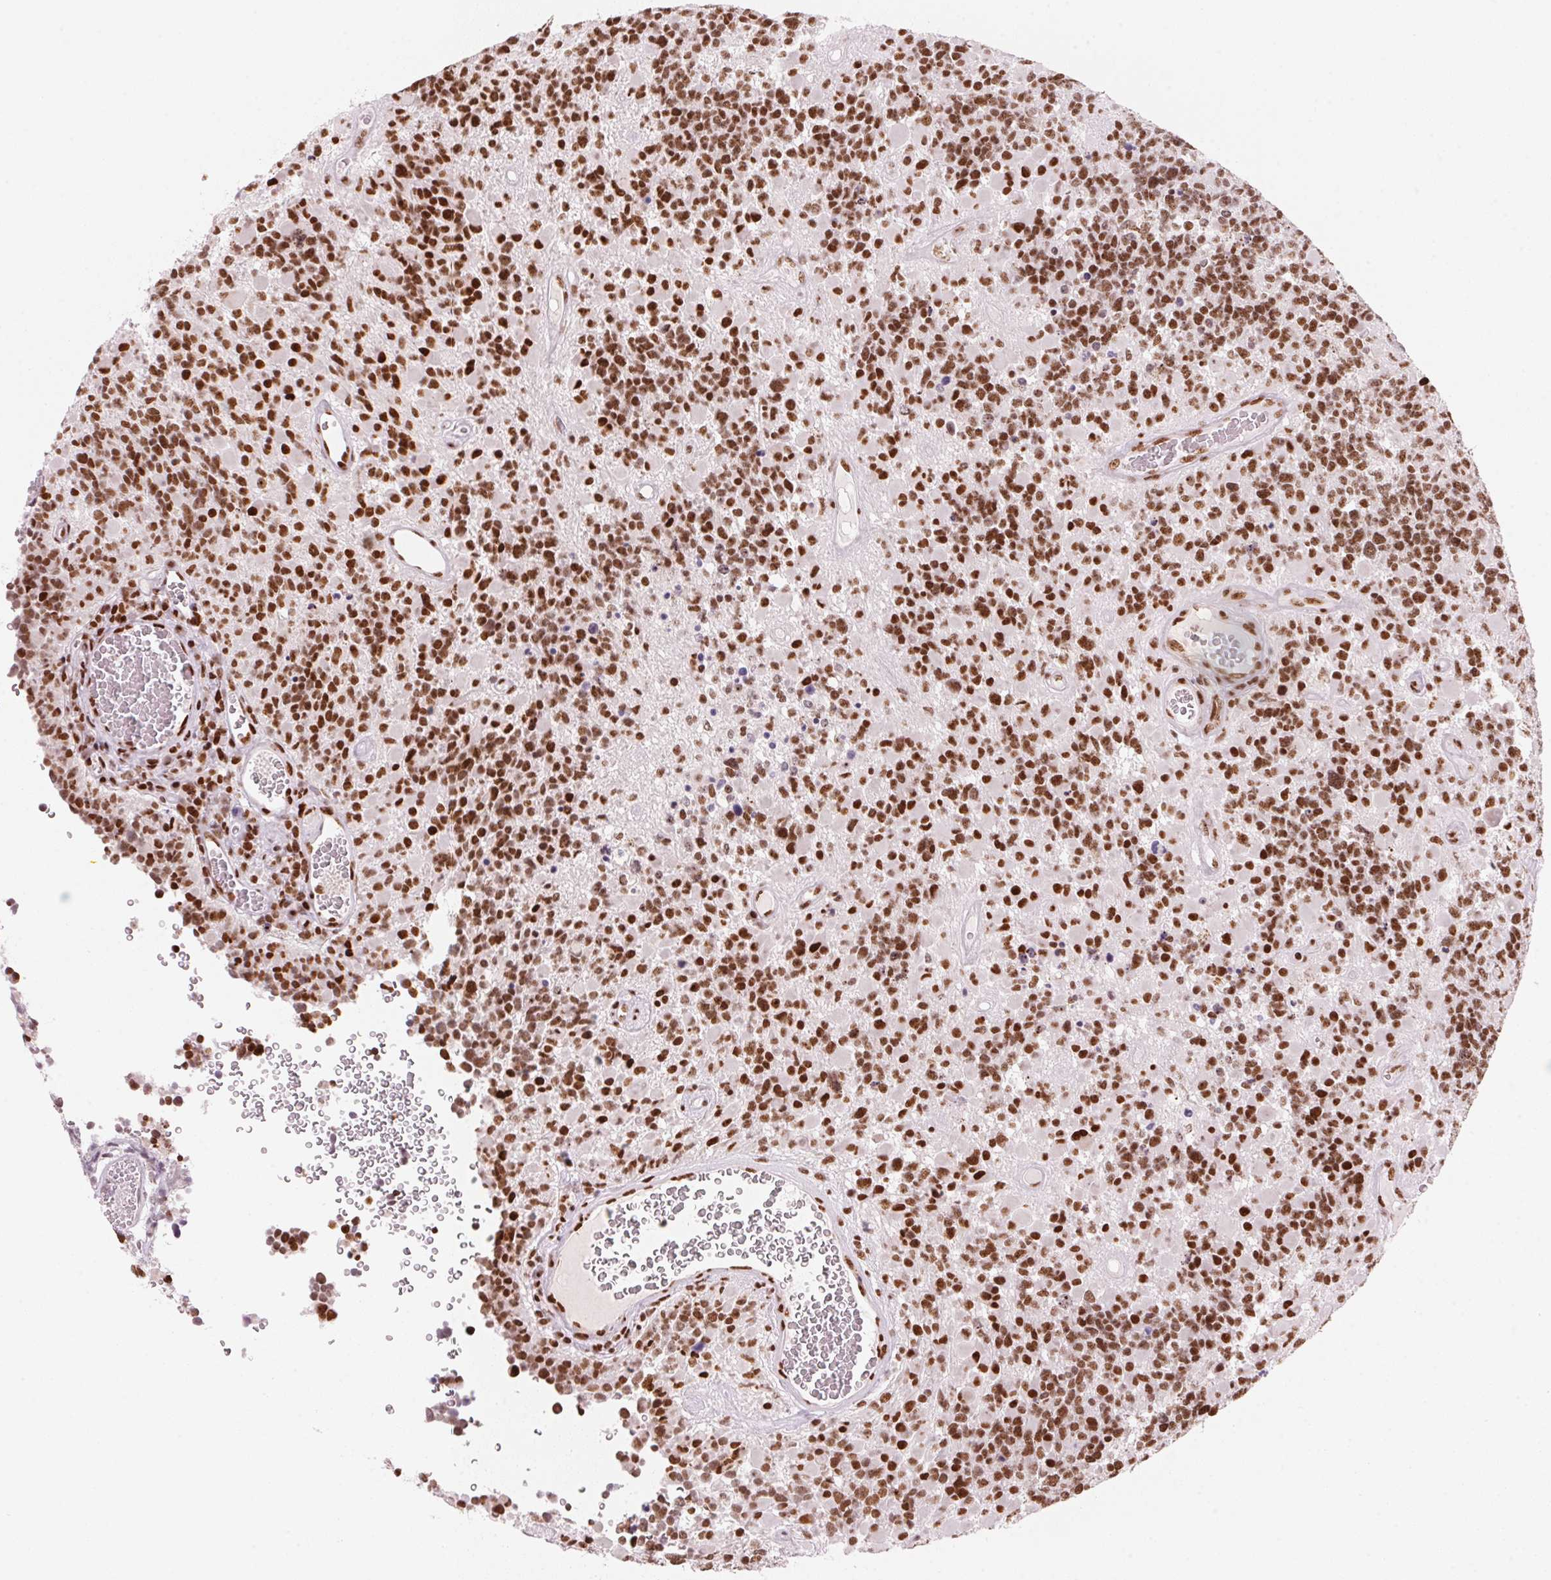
{"staining": {"intensity": "strong", "quantity": ">75%", "location": "nuclear"}, "tissue": "glioma", "cell_type": "Tumor cells", "image_type": "cancer", "snomed": [{"axis": "morphology", "description": "Glioma, malignant, High grade"}, {"axis": "topography", "description": "Brain"}], "caption": "This is a photomicrograph of immunohistochemistry (IHC) staining of glioma, which shows strong positivity in the nuclear of tumor cells.", "gene": "NXF1", "patient": {"sex": "female", "age": 40}}